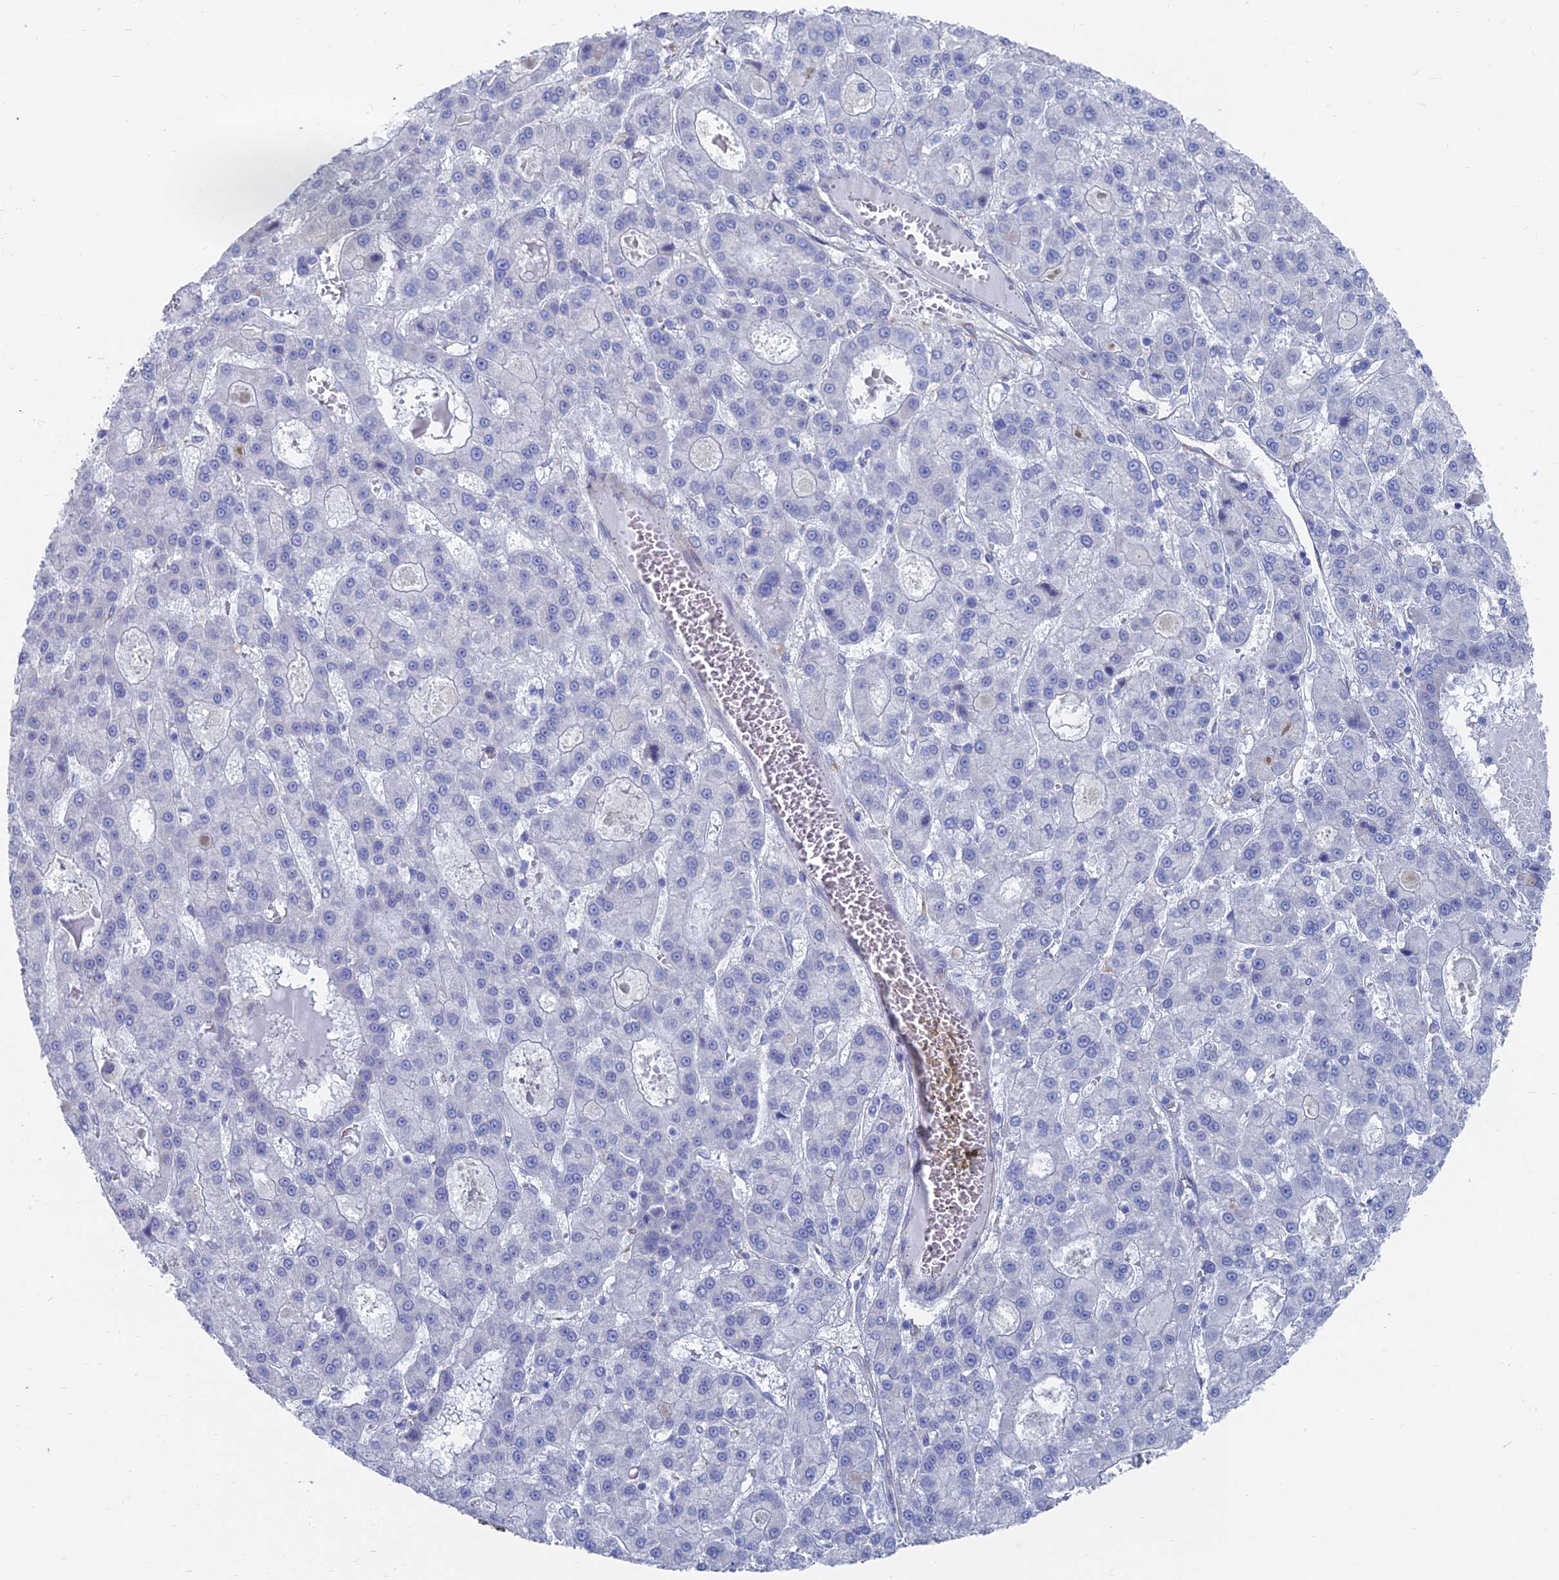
{"staining": {"intensity": "negative", "quantity": "none", "location": "none"}, "tissue": "liver cancer", "cell_type": "Tumor cells", "image_type": "cancer", "snomed": [{"axis": "morphology", "description": "Carcinoma, Hepatocellular, NOS"}, {"axis": "topography", "description": "Liver"}], "caption": "This is a histopathology image of immunohistochemistry (IHC) staining of liver hepatocellular carcinoma, which shows no staining in tumor cells.", "gene": "TNNT3", "patient": {"sex": "male", "age": 70}}